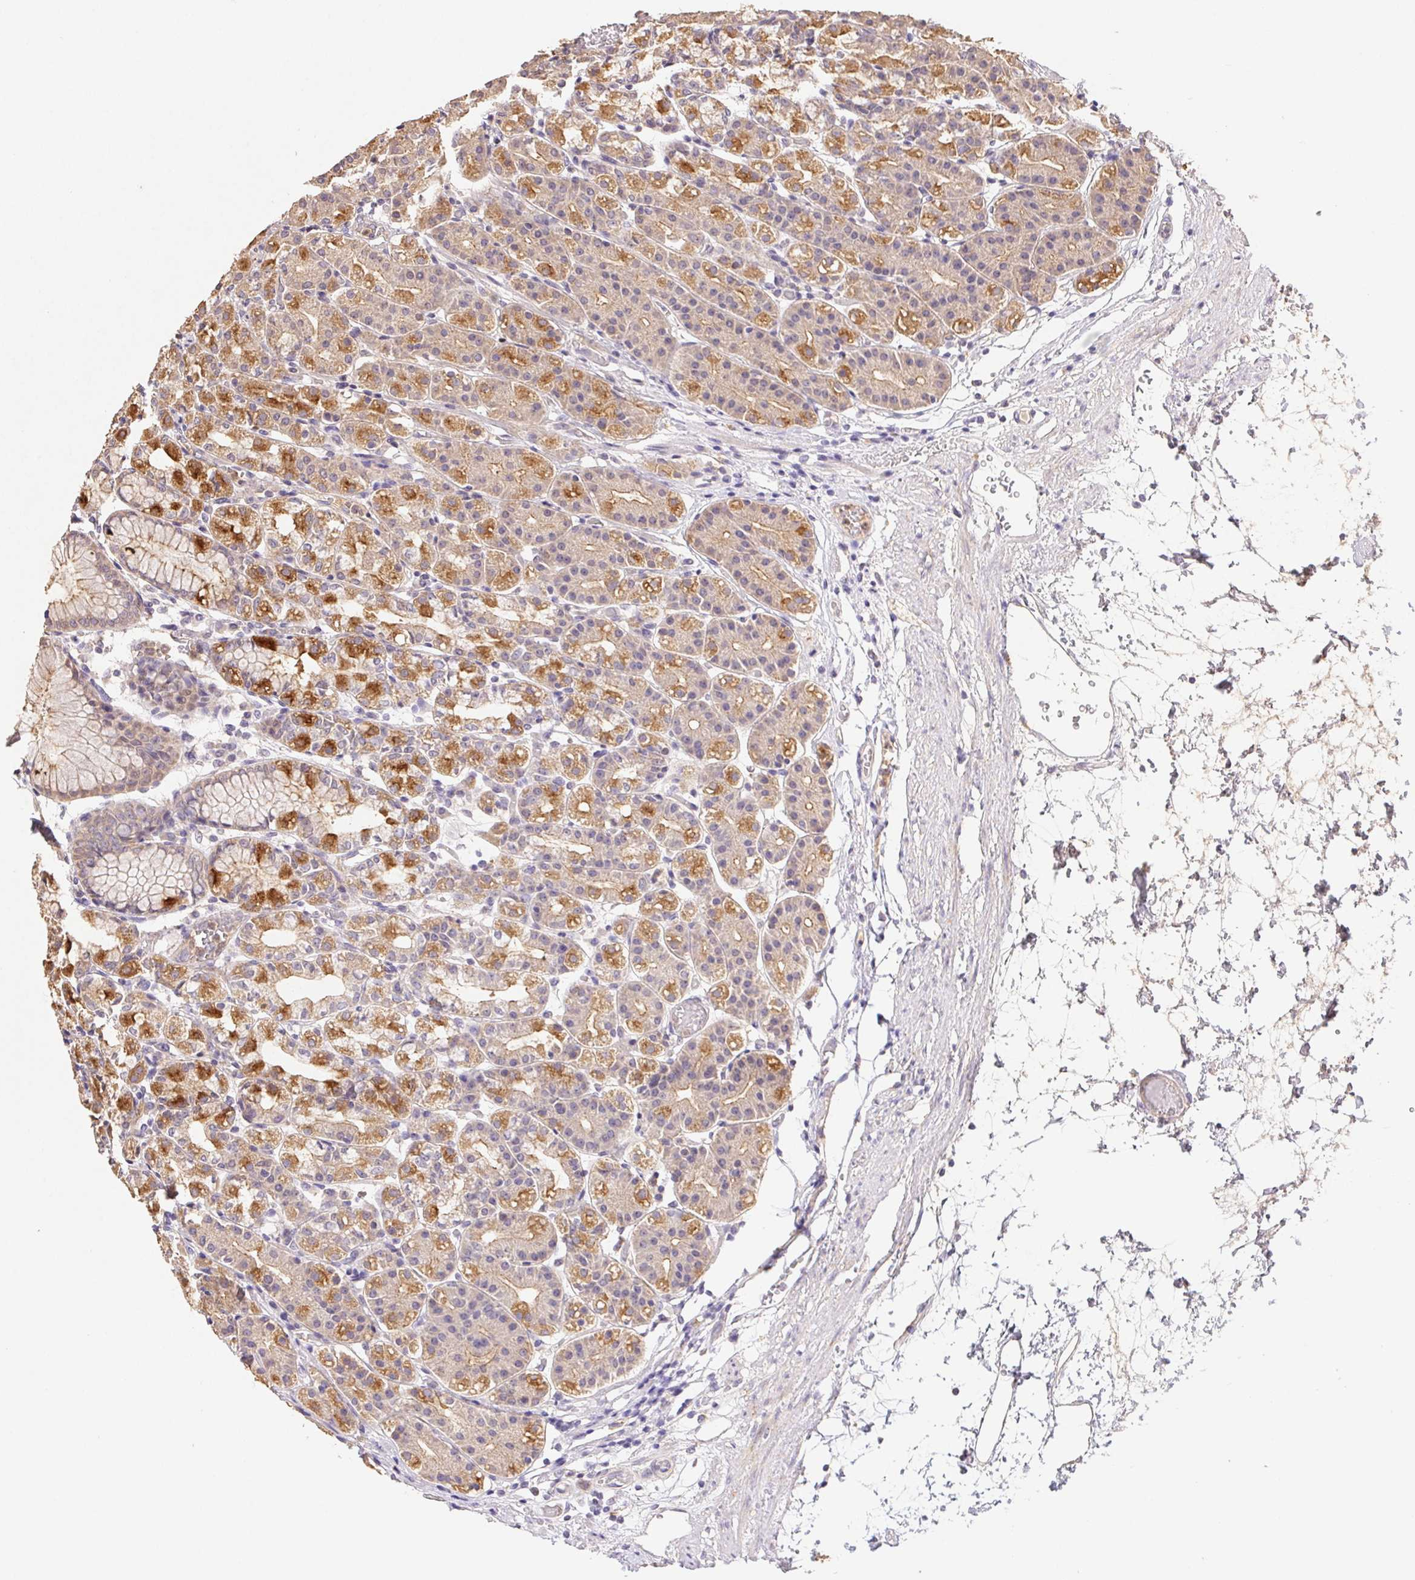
{"staining": {"intensity": "strong", "quantity": "25%-75%", "location": "cytoplasmic/membranous"}, "tissue": "stomach", "cell_type": "Glandular cells", "image_type": "normal", "snomed": [{"axis": "morphology", "description": "Normal tissue, NOS"}, {"axis": "topography", "description": "Stomach"}], "caption": "IHC of normal human stomach reveals high levels of strong cytoplasmic/membranous staining in about 25%-75% of glandular cells. (Brightfield microscopy of DAB IHC at high magnification).", "gene": "RAB11A", "patient": {"sex": "female", "age": 57}}